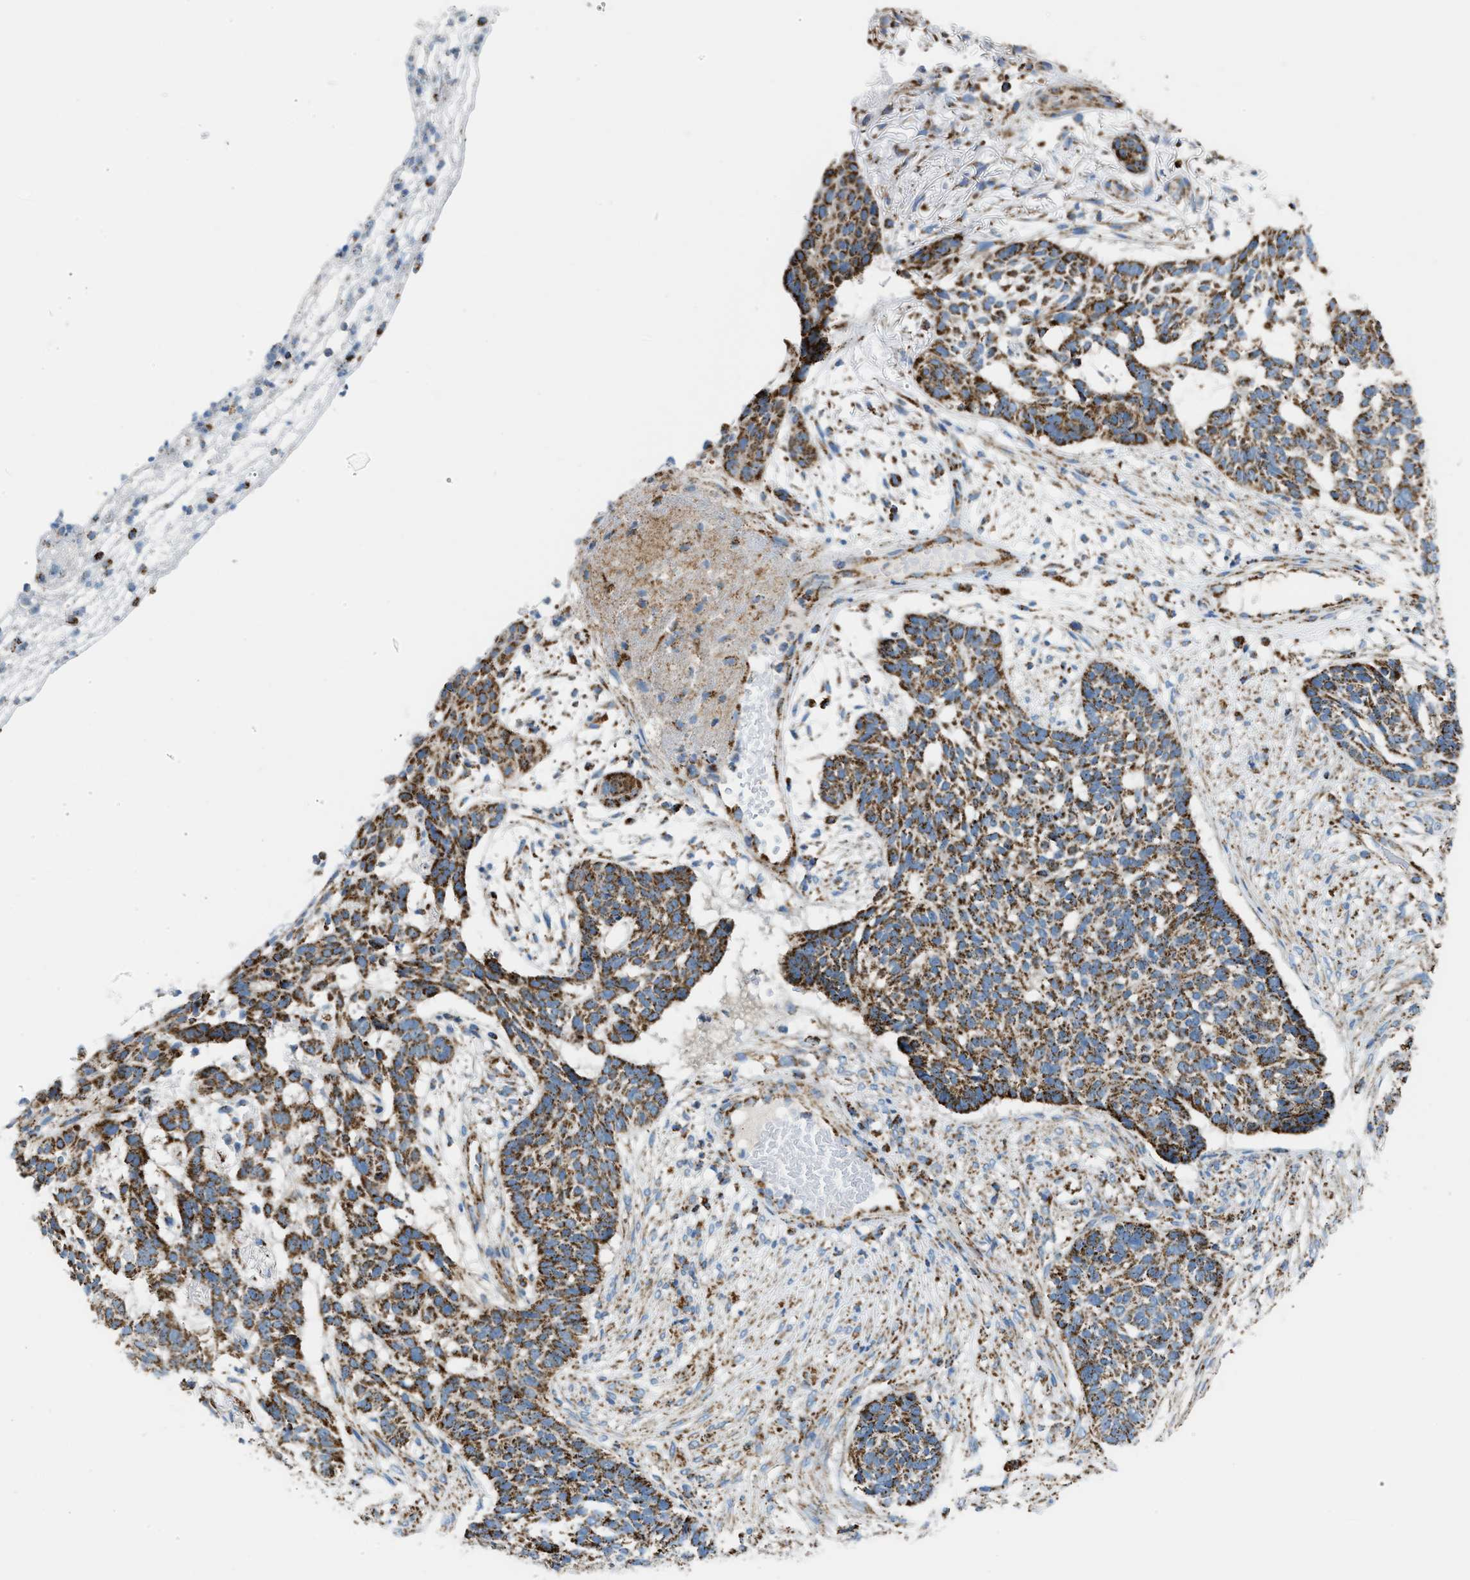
{"staining": {"intensity": "strong", "quantity": ">75%", "location": "cytoplasmic/membranous"}, "tissue": "skin cancer", "cell_type": "Tumor cells", "image_type": "cancer", "snomed": [{"axis": "morphology", "description": "Basal cell carcinoma"}, {"axis": "topography", "description": "Skin"}], "caption": "Immunohistochemistry (IHC) image of basal cell carcinoma (skin) stained for a protein (brown), which demonstrates high levels of strong cytoplasmic/membranous staining in about >75% of tumor cells.", "gene": "ETFB", "patient": {"sex": "male", "age": 85}}